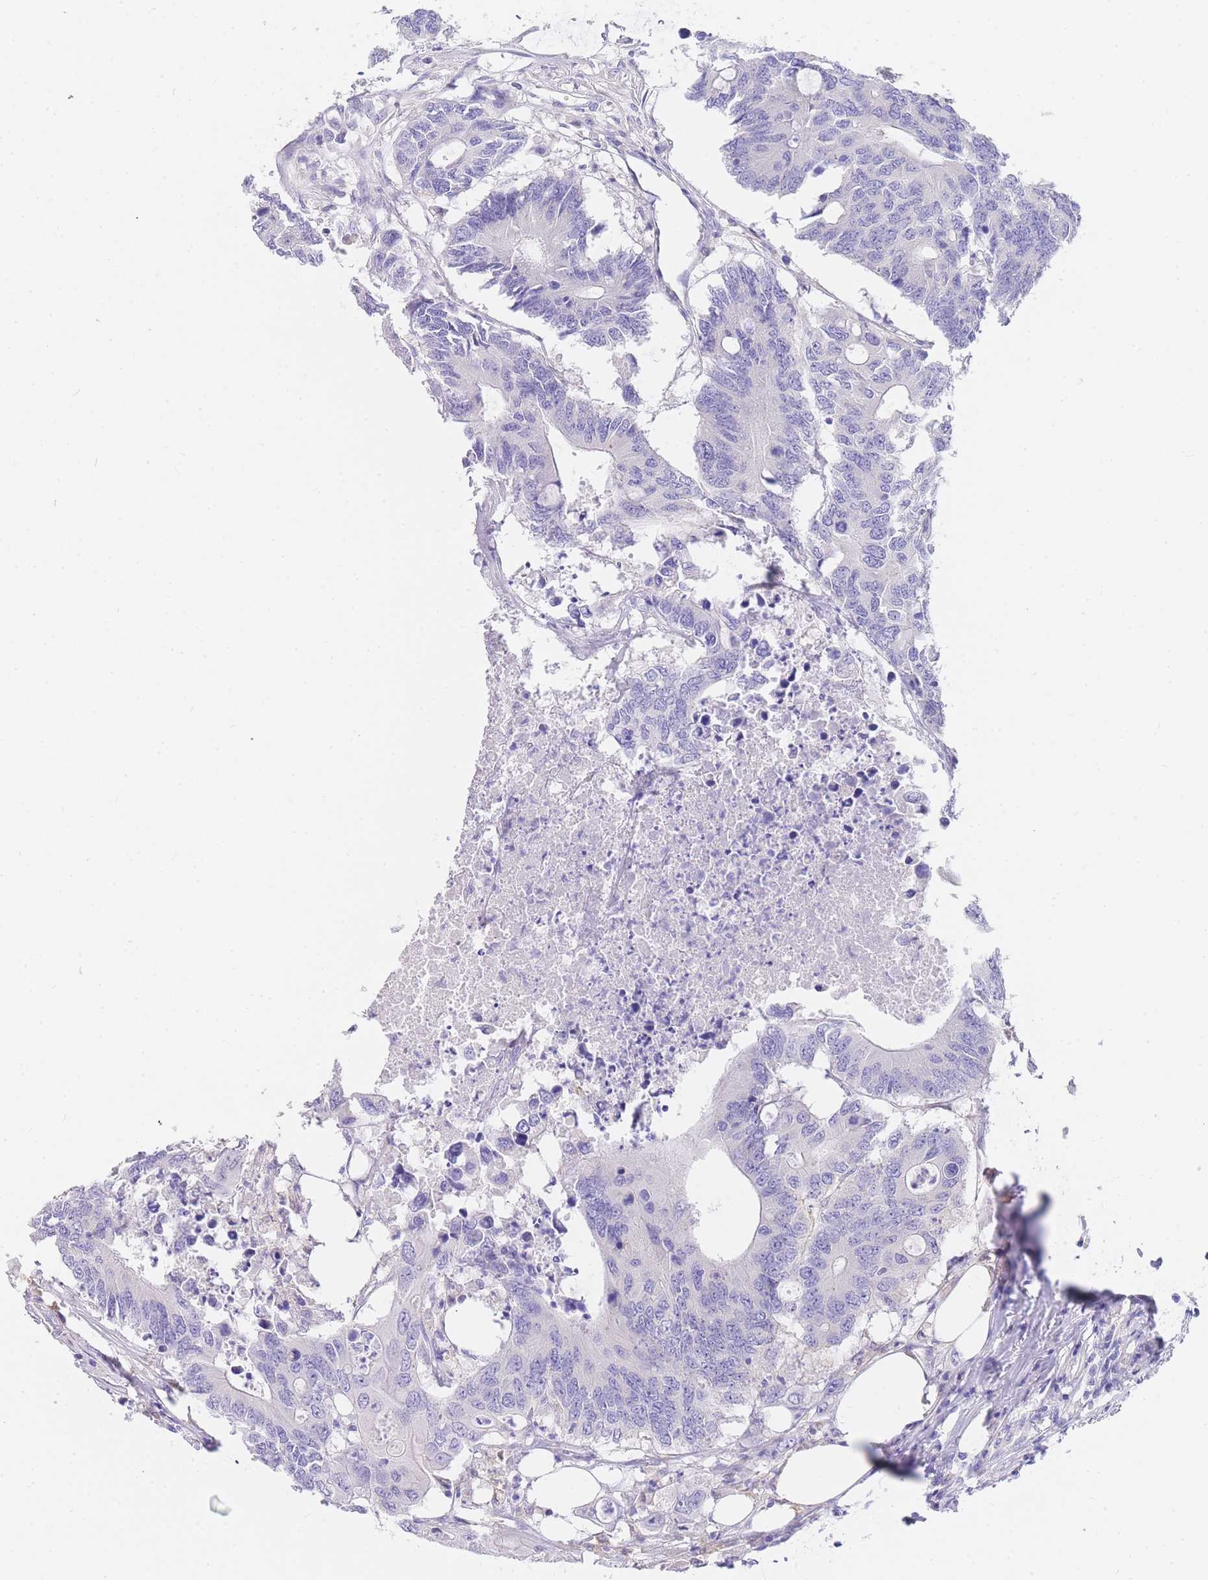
{"staining": {"intensity": "negative", "quantity": "none", "location": "none"}, "tissue": "colorectal cancer", "cell_type": "Tumor cells", "image_type": "cancer", "snomed": [{"axis": "morphology", "description": "Adenocarcinoma, NOS"}, {"axis": "topography", "description": "Colon"}], "caption": "Immunohistochemistry (IHC) of colorectal adenocarcinoma demonstrates no expression in tumor cells. (DAB (3,3'-diaminobenzidine) immunohistochemistry (IHC) visualized using brightfield microscopy, high magnification).", "gene": "SRSF12", "patient": {"sex": "male", "age": 71}}